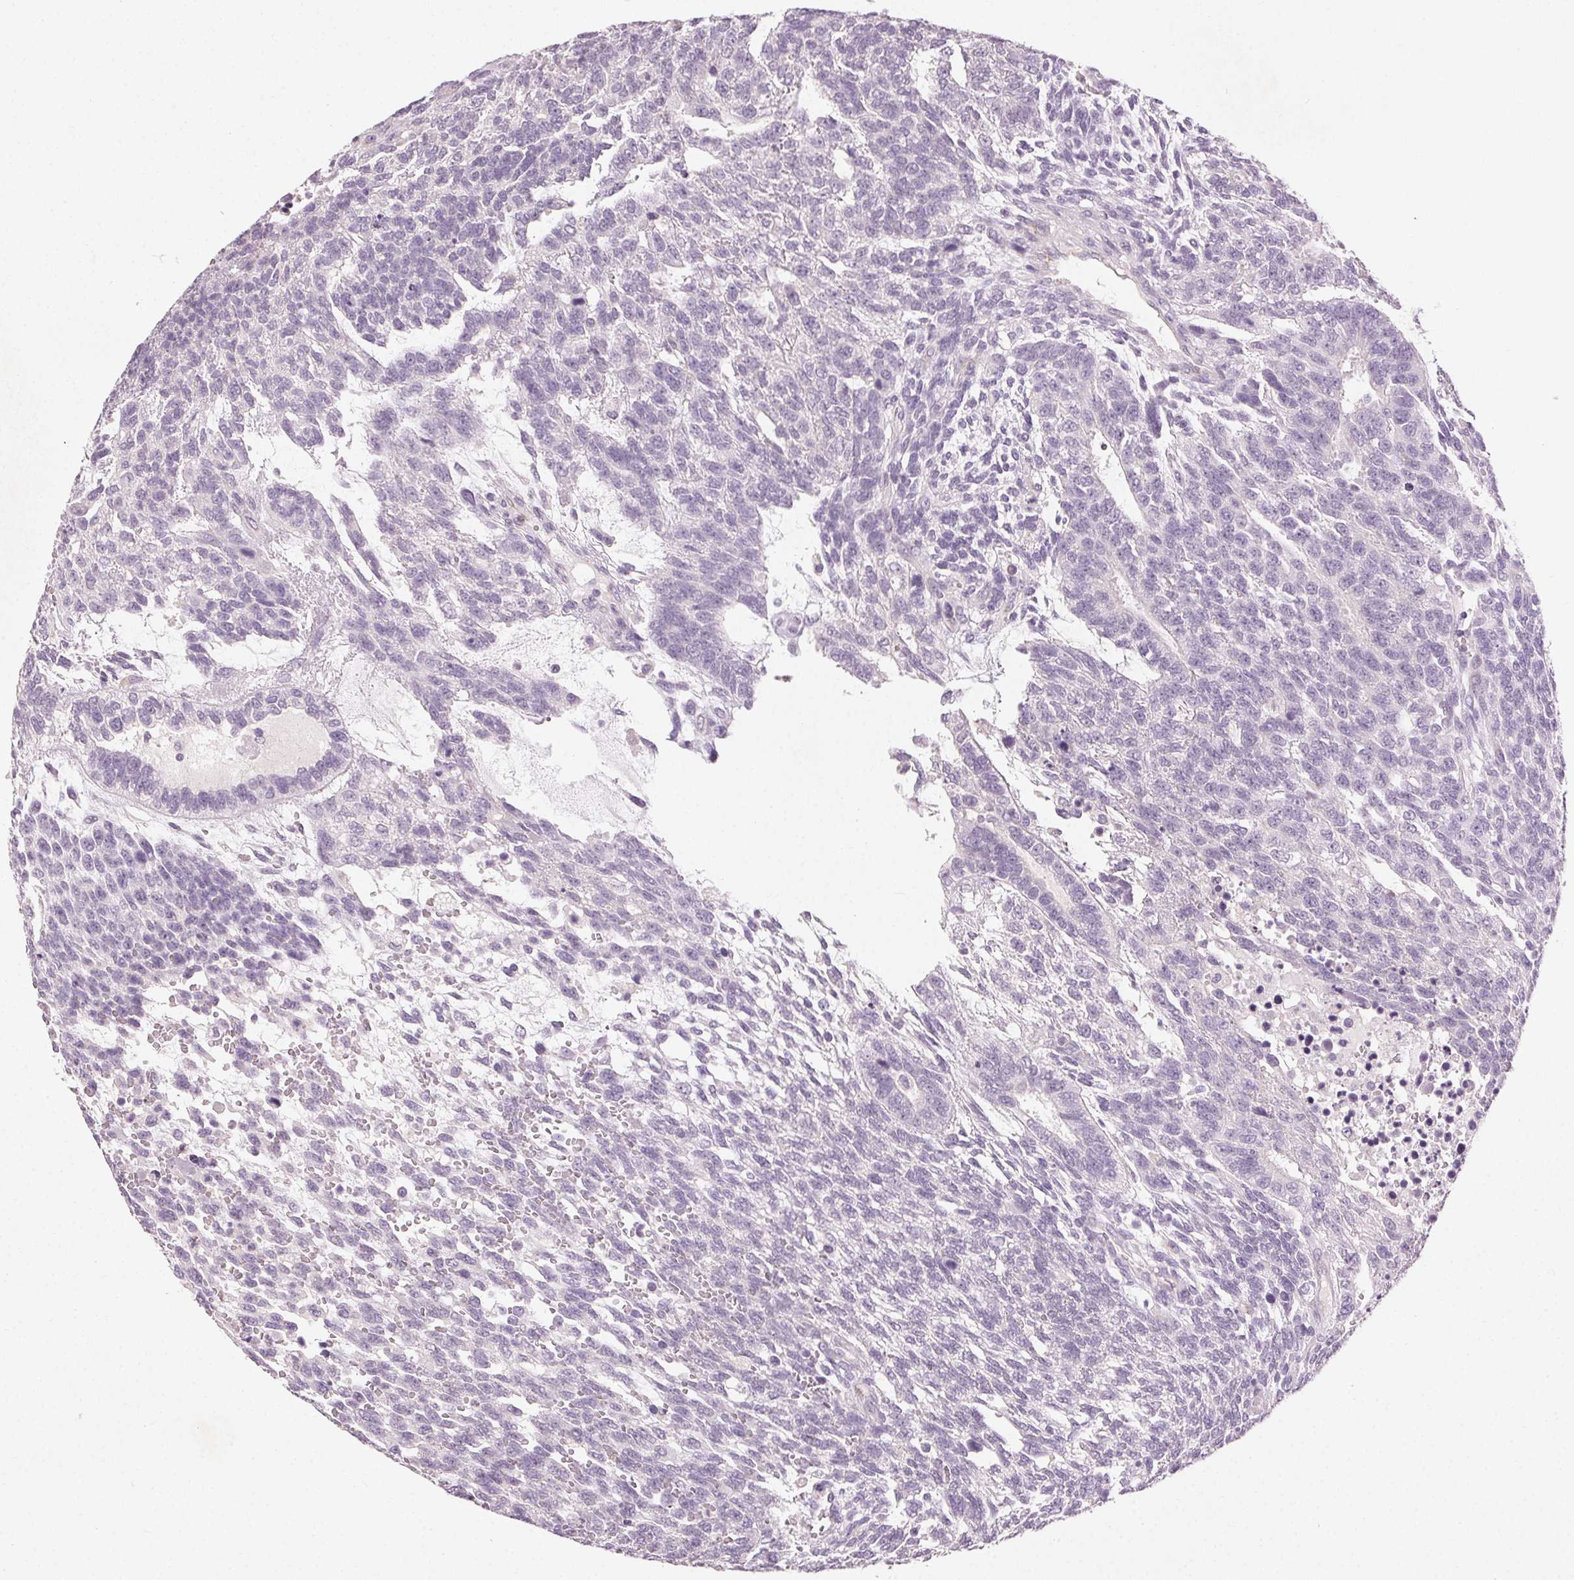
{"staining": {"intensity": "negative", "quantity": "none", "location": "none"}, "tissue": "testis cancer", "cell_type": "Tumor cells", "image_type": "cancer", "snomed": [{"axis": "morphology", "description": "Carcinoma, Embryonal, NOS"}, {"axis": "topography", "description": "Testis"}], "caption": "IHC image of neoplastic tissue: embryonal carcinoma (testis) stained with DAB (3,3'-diaminobenzidine) exhibits no significant protein positivity in tumor cells.", "gene": "CLTRN", "patient": {"sex": "male", "age": 23}}